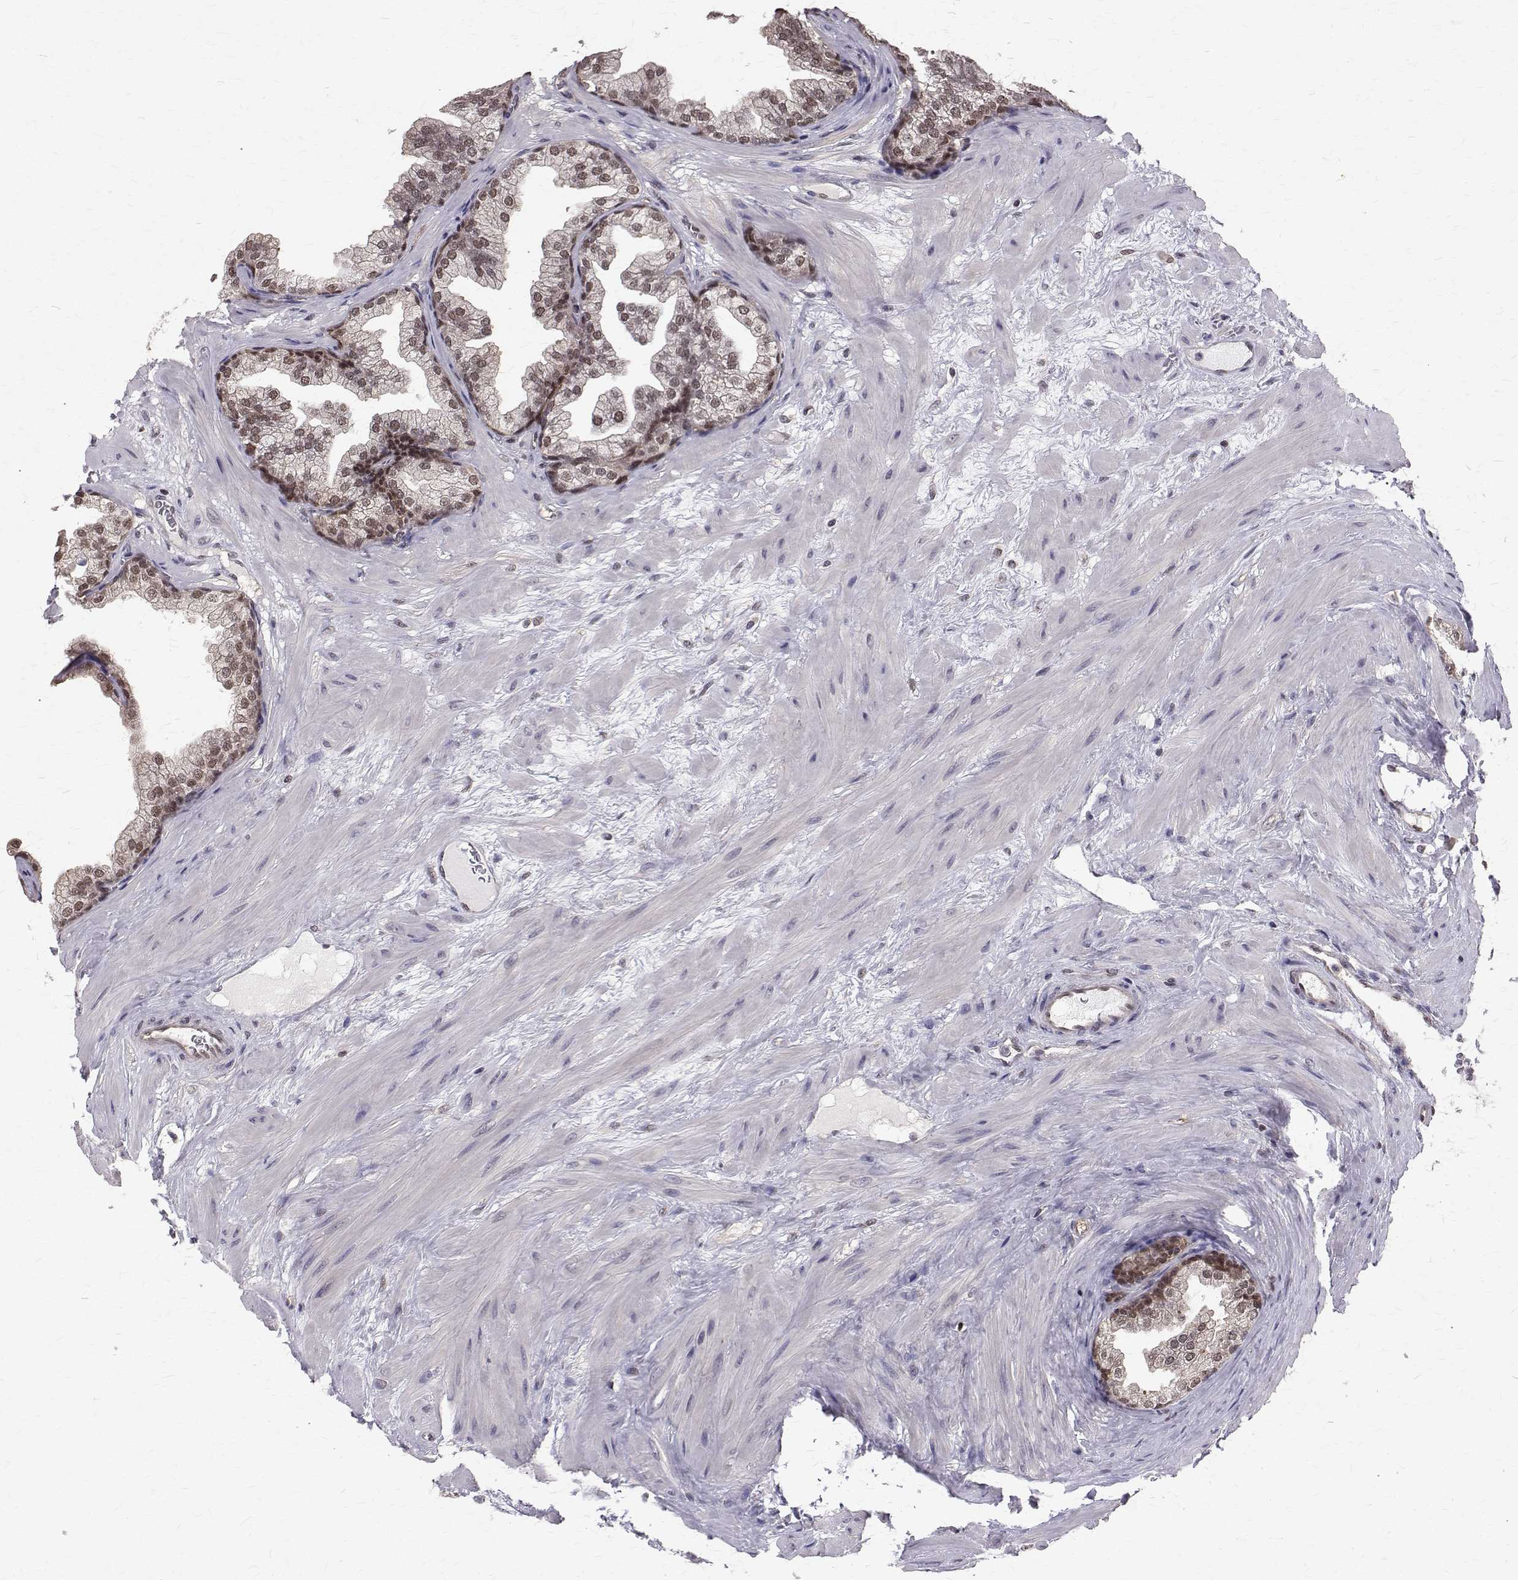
{"staining": {"intensity": "moderate", "quantity": ">75%", "location": "nuclear"}, "tissue": "prostate", "cell_type": "Glandular cells", "image_type": "normal", "snomed": [{"axis": "morphology", "description": "Normal tissue, NOS"}, {"axis": "topography", "description": "Prostate"}], "caption": "A photomicrograph of human prostate stained for a protein exhibits moderate nuclear brown staining in glandular cells. Using DAB (3,3'-diaminobenzidine) (brown) and hematoxylin (blue) stains, captured at high magnification using brightfield microscopy.", "gene": "NIF3L1", "patient": {"sex": "male", "age": 37}}